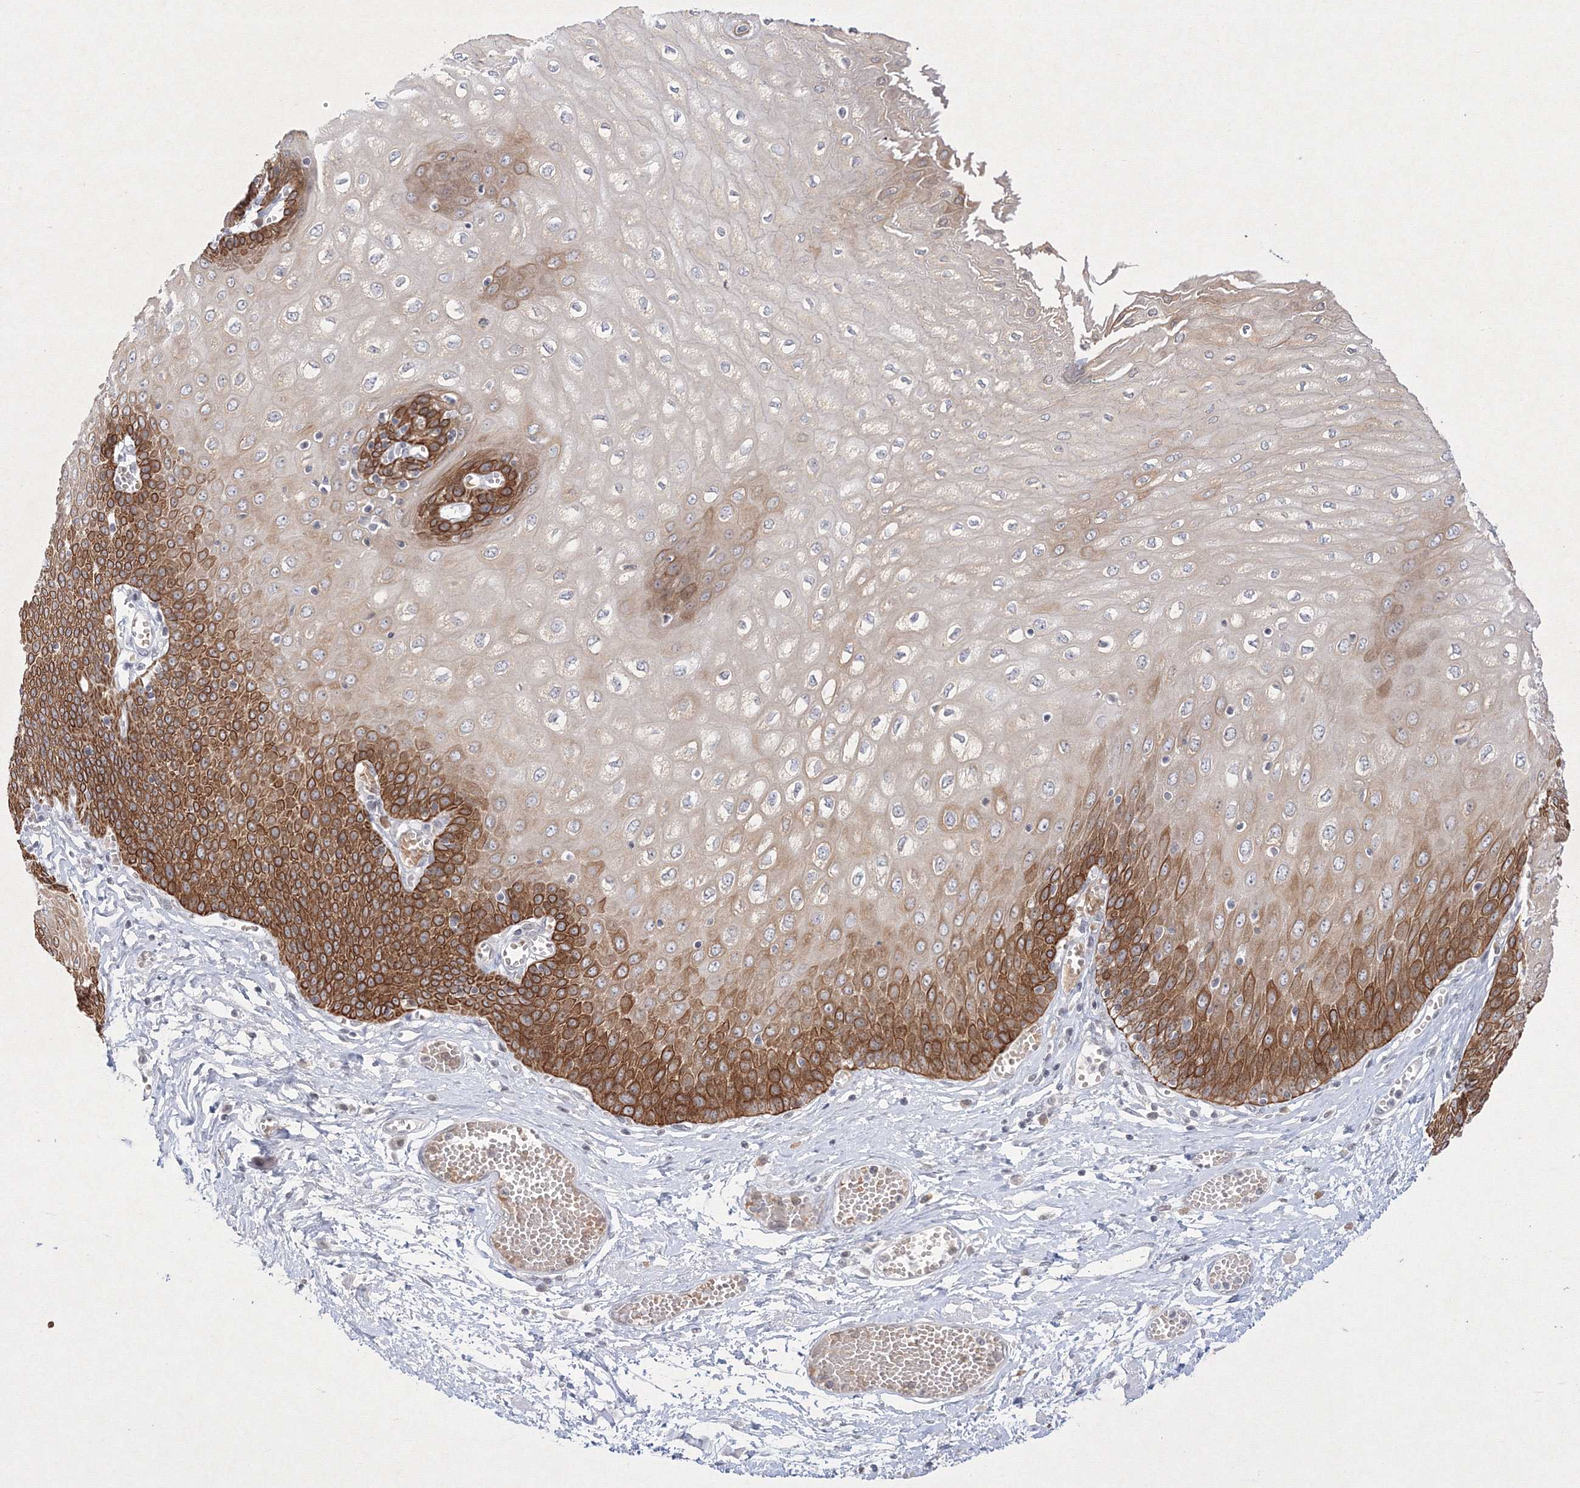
{"staining": {"intensity": "strong", "quantity": "25%-75%", "location": "cytoplasmic/membranous"}, "tissue": "esophagus", "cell_type": "Squamous epithelial cells", "image_type": "normal", "snomed": [{"axis": "morphology", "description": "Normal tissue, NOS"}, {"axis": "topography", "description": "Esophagus"}], "caption": "Strong cytoplasmic/membranous expression for a protein is seen in about 25%-75% of squamous epithelial cells of unremarkable esophagus using immunohistochemistry.", "gene": "NXPE3", "patient": {"sex": "male", "age": 60}}